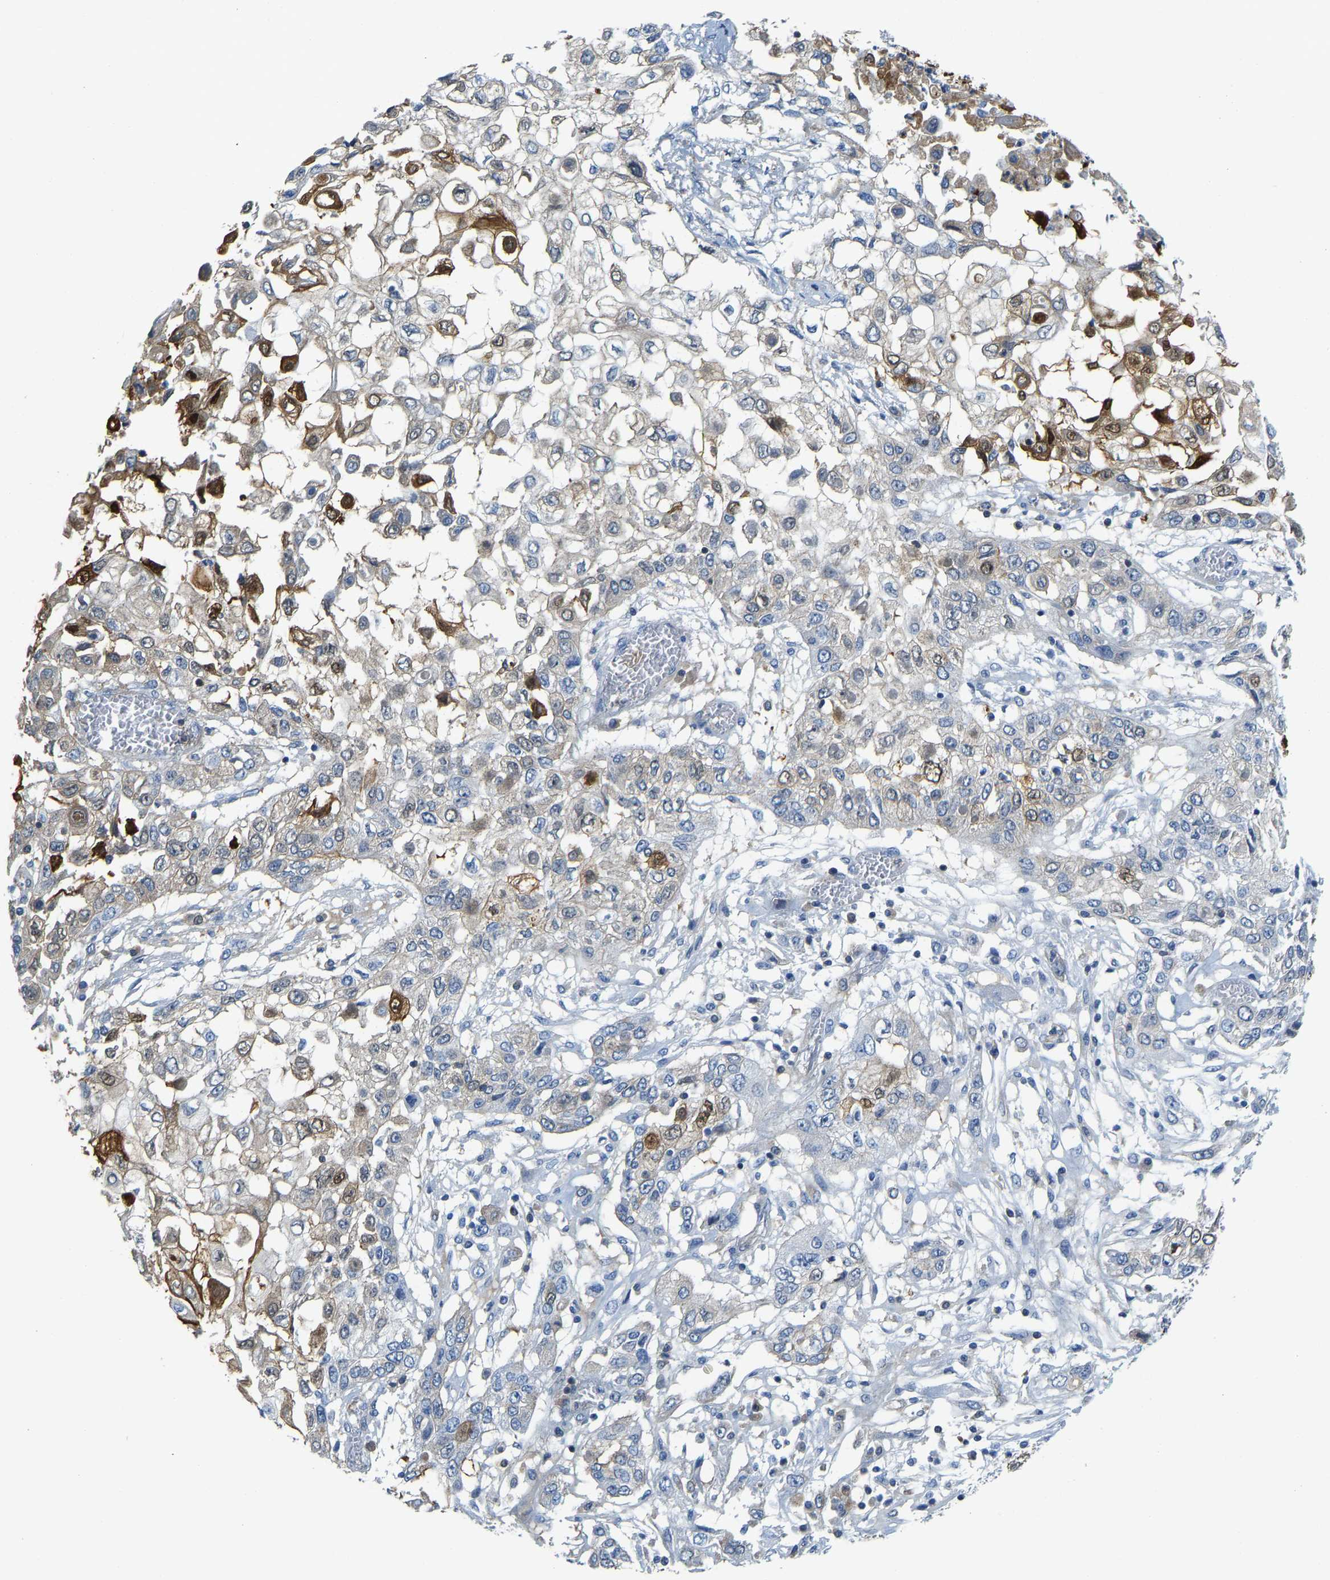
{"staining": {"intensity": "strong", "quantity": "<25%", "location": "cytoplasmic/membranous,nuclear"}, "tissue": "lung cancer", "cell_type": "Tumor cells", "image_type": "cancer", "snomed": [{"axis": "morphology", "description": "Squamous cell carcinoma, NOS"}, {"axis": "topography", "description": "Lung"}], "caption": "A brown stain labels strong cytoplasmic/membranous and nuclear expression of a protein in lung cancer (squamous cell carcinoma) tumor cells.", "gene": "SERPINB3", "patient": {"sex": "male", "age": 71}}